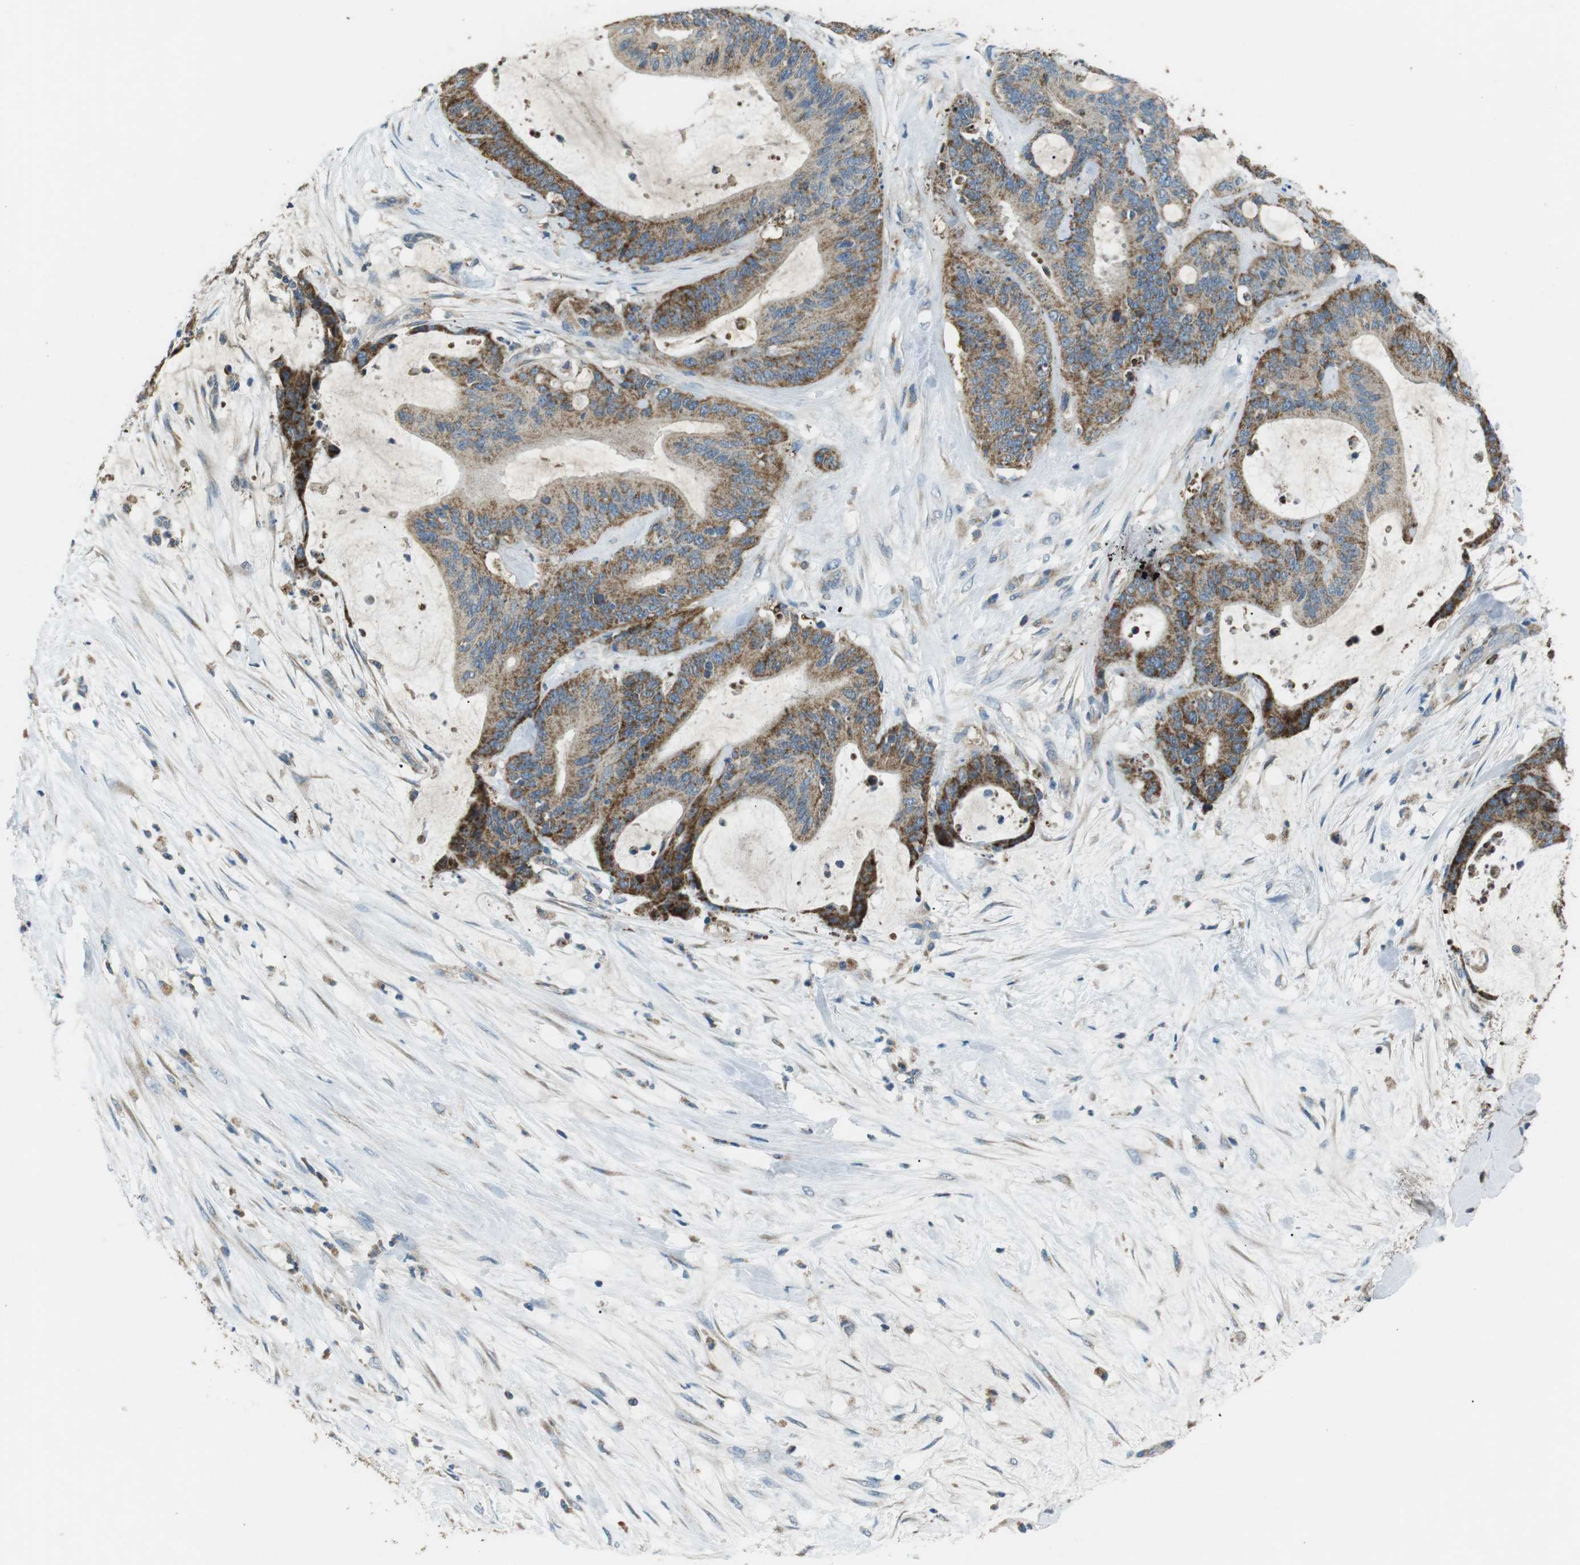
{"staining": {"intensity": "moderate", "quantity": ">75%", "location": "cytoplasmic/membranous"}, "tissue": "liver cancer", "cell_type": "Tumor cells", "image_type": "cancer", "snomed": [{"axis": "morphology", "description": "Cholangiocarcinoma"}, {"axis": "topography", "description": "Liver"}], "caption": "Immunohistochemistry photomicrograph of liver cholangiocarcinoma stained for a protein (brown), which exhibits medium levels of moderate cytoplasmic/membranous positivity in approximately >75% of tumor cells.", "gene": "BACE1", "patient": {"sex": "female", "age": 73}}